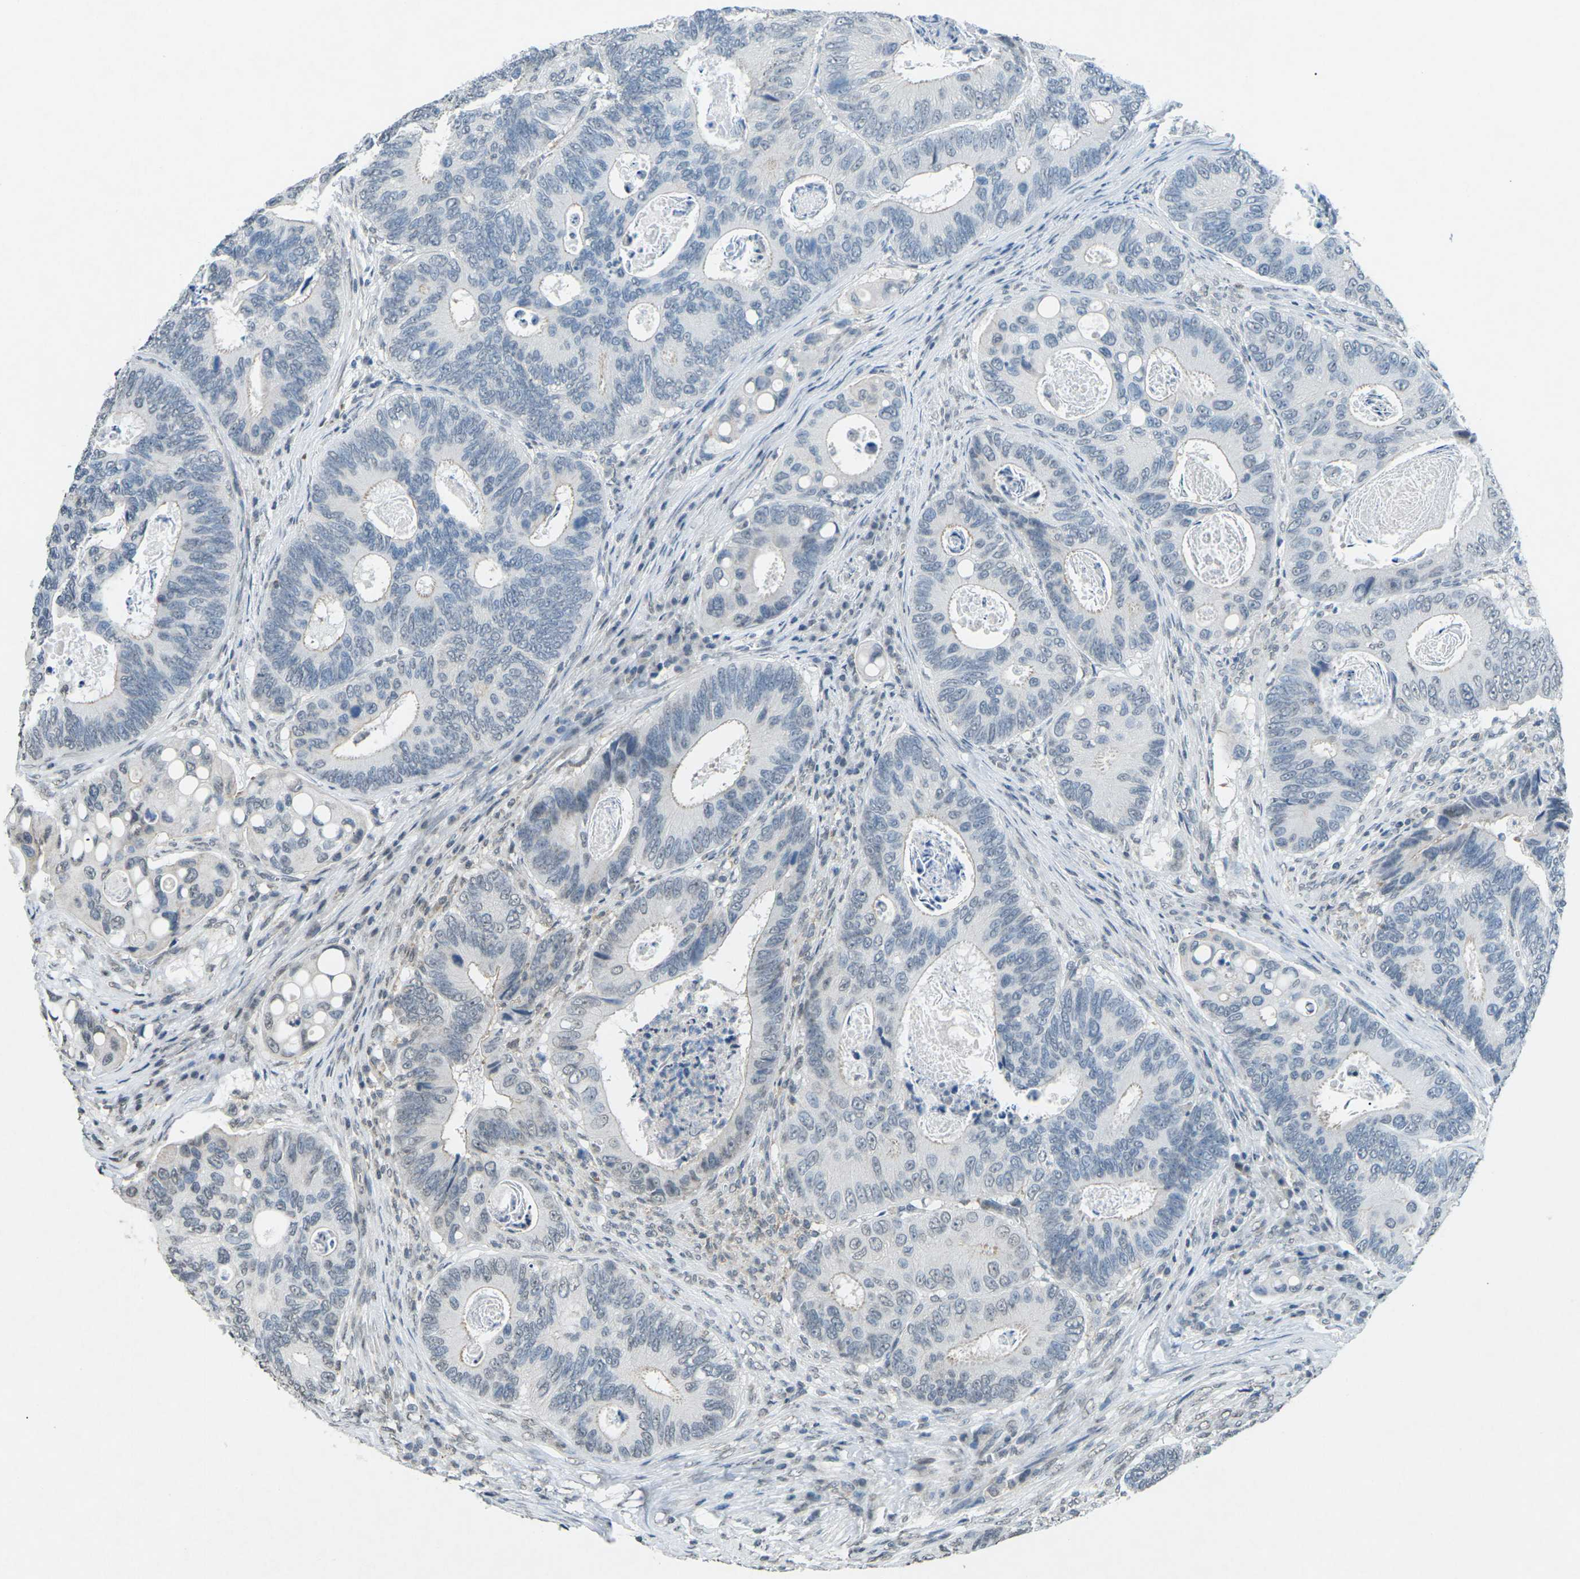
{"staining": {"intensity": "negative", "quantity": "none", "location": "none"}, "tissue": "colorectal cancer", "cell_type": "Tumor cells", "image_type": "cancer", "snomed": [{"axis": "morphology", "description": "Inflammation, NOS"}, {"axis": "morphology", "description": "Adenocarcinoma, NOS"}, {"axis": "topography", "description": "Colon"}], "caption": "High magnification brightfield microscopy of adenocarcinoma (colorectal) stained with DAB (brown) and counterstained with hematoxylin (blue): tumor cells show no significant expression.", "gene": "TFR2", "patient": {"sex": "male", "age": 72}}